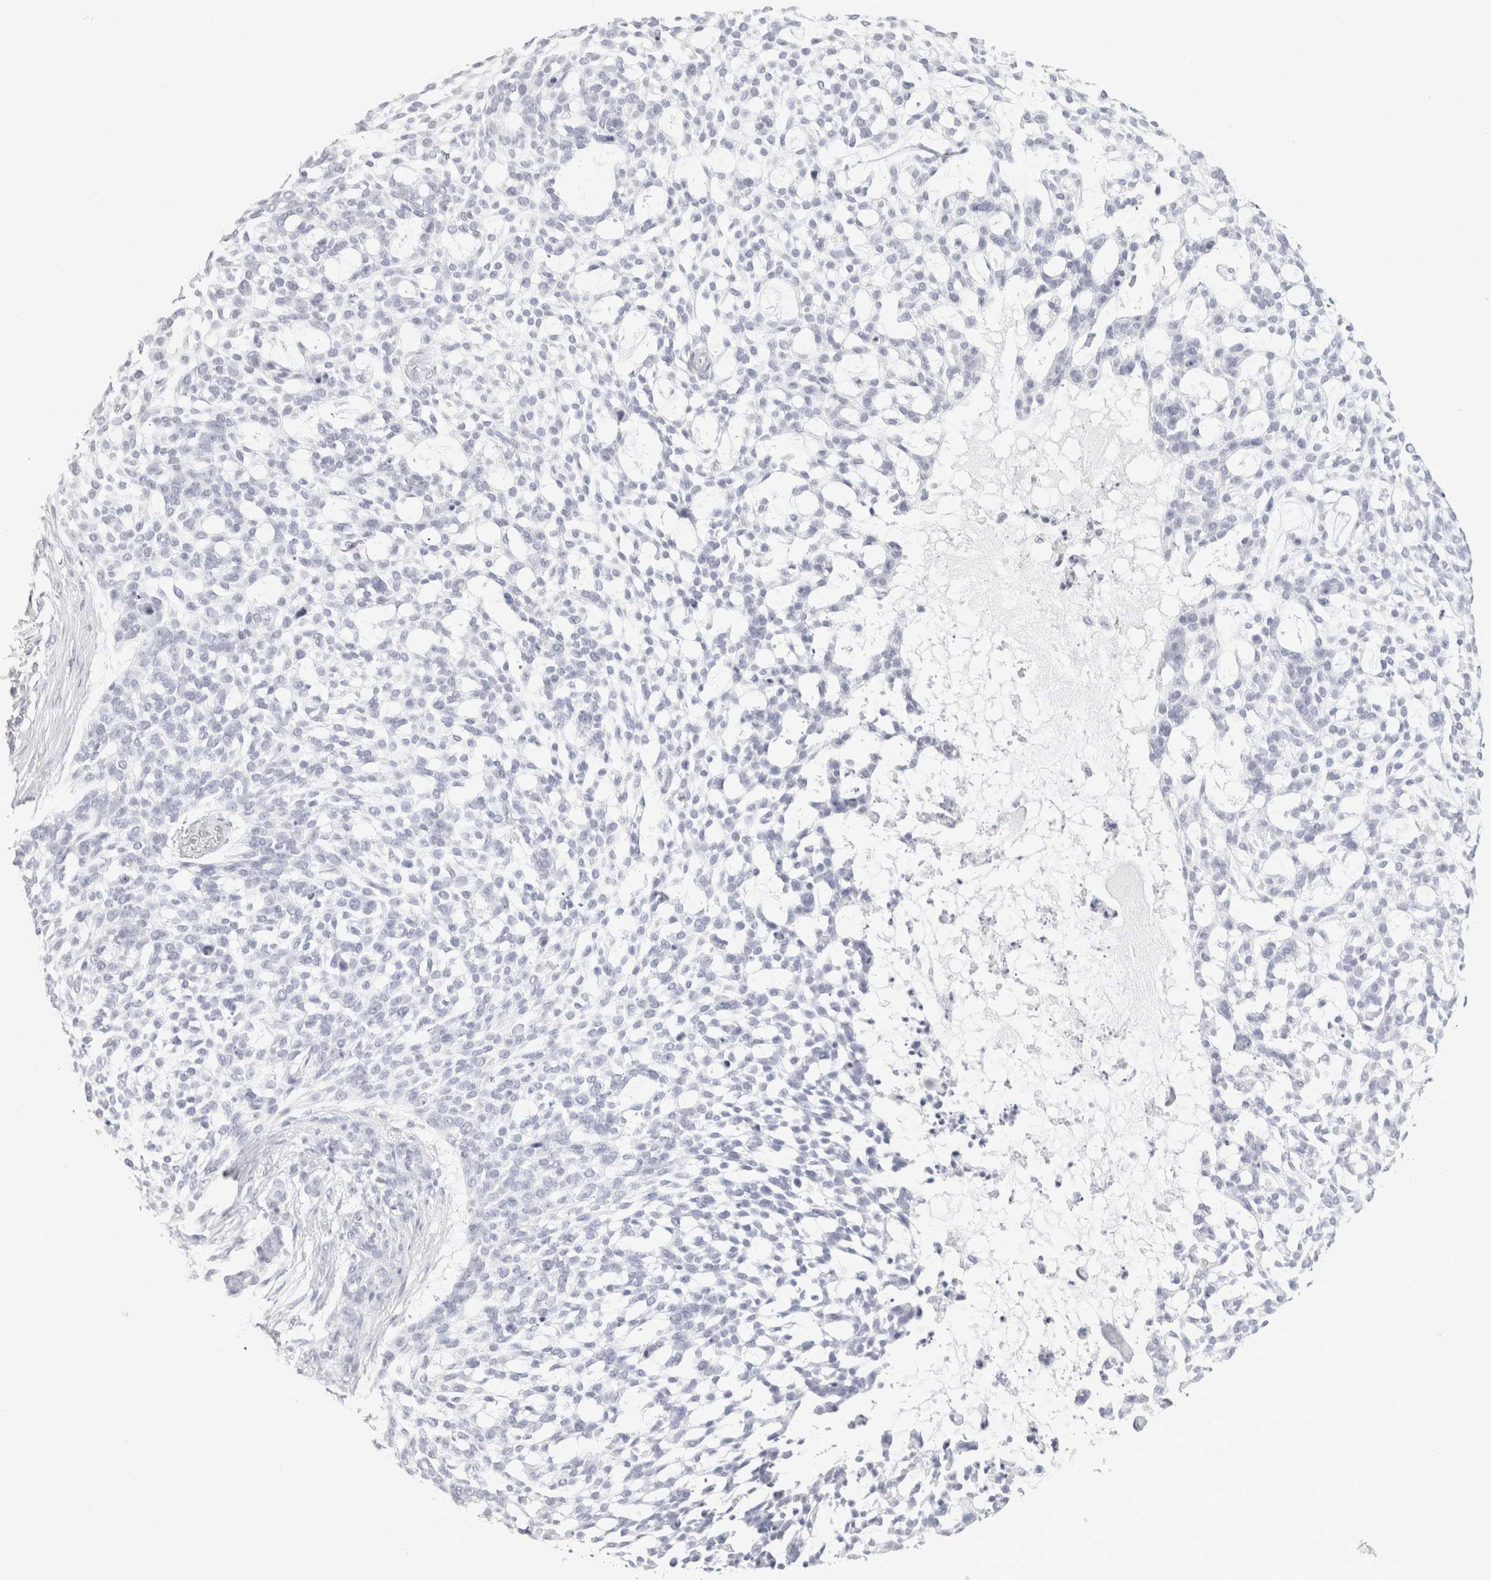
{"staining": {"intensity": "negative", "quantity": "none", "location": "none"}, "tissue": "skin cancer", "cell_type": "Tumor cells", "image_type": "cancer", "snomed": [{"axis": "morphology", "description": "Basal cell carcinoma"}, {"axis": "topography", "description": "Skin"}], "caption": "This is an immunohistochemistry (IHC) micrograph of human skin cancer. There is no staining in tumor cells.", "gene": "GARIN1A", "patient": {"sex": "female", "age": 64}}